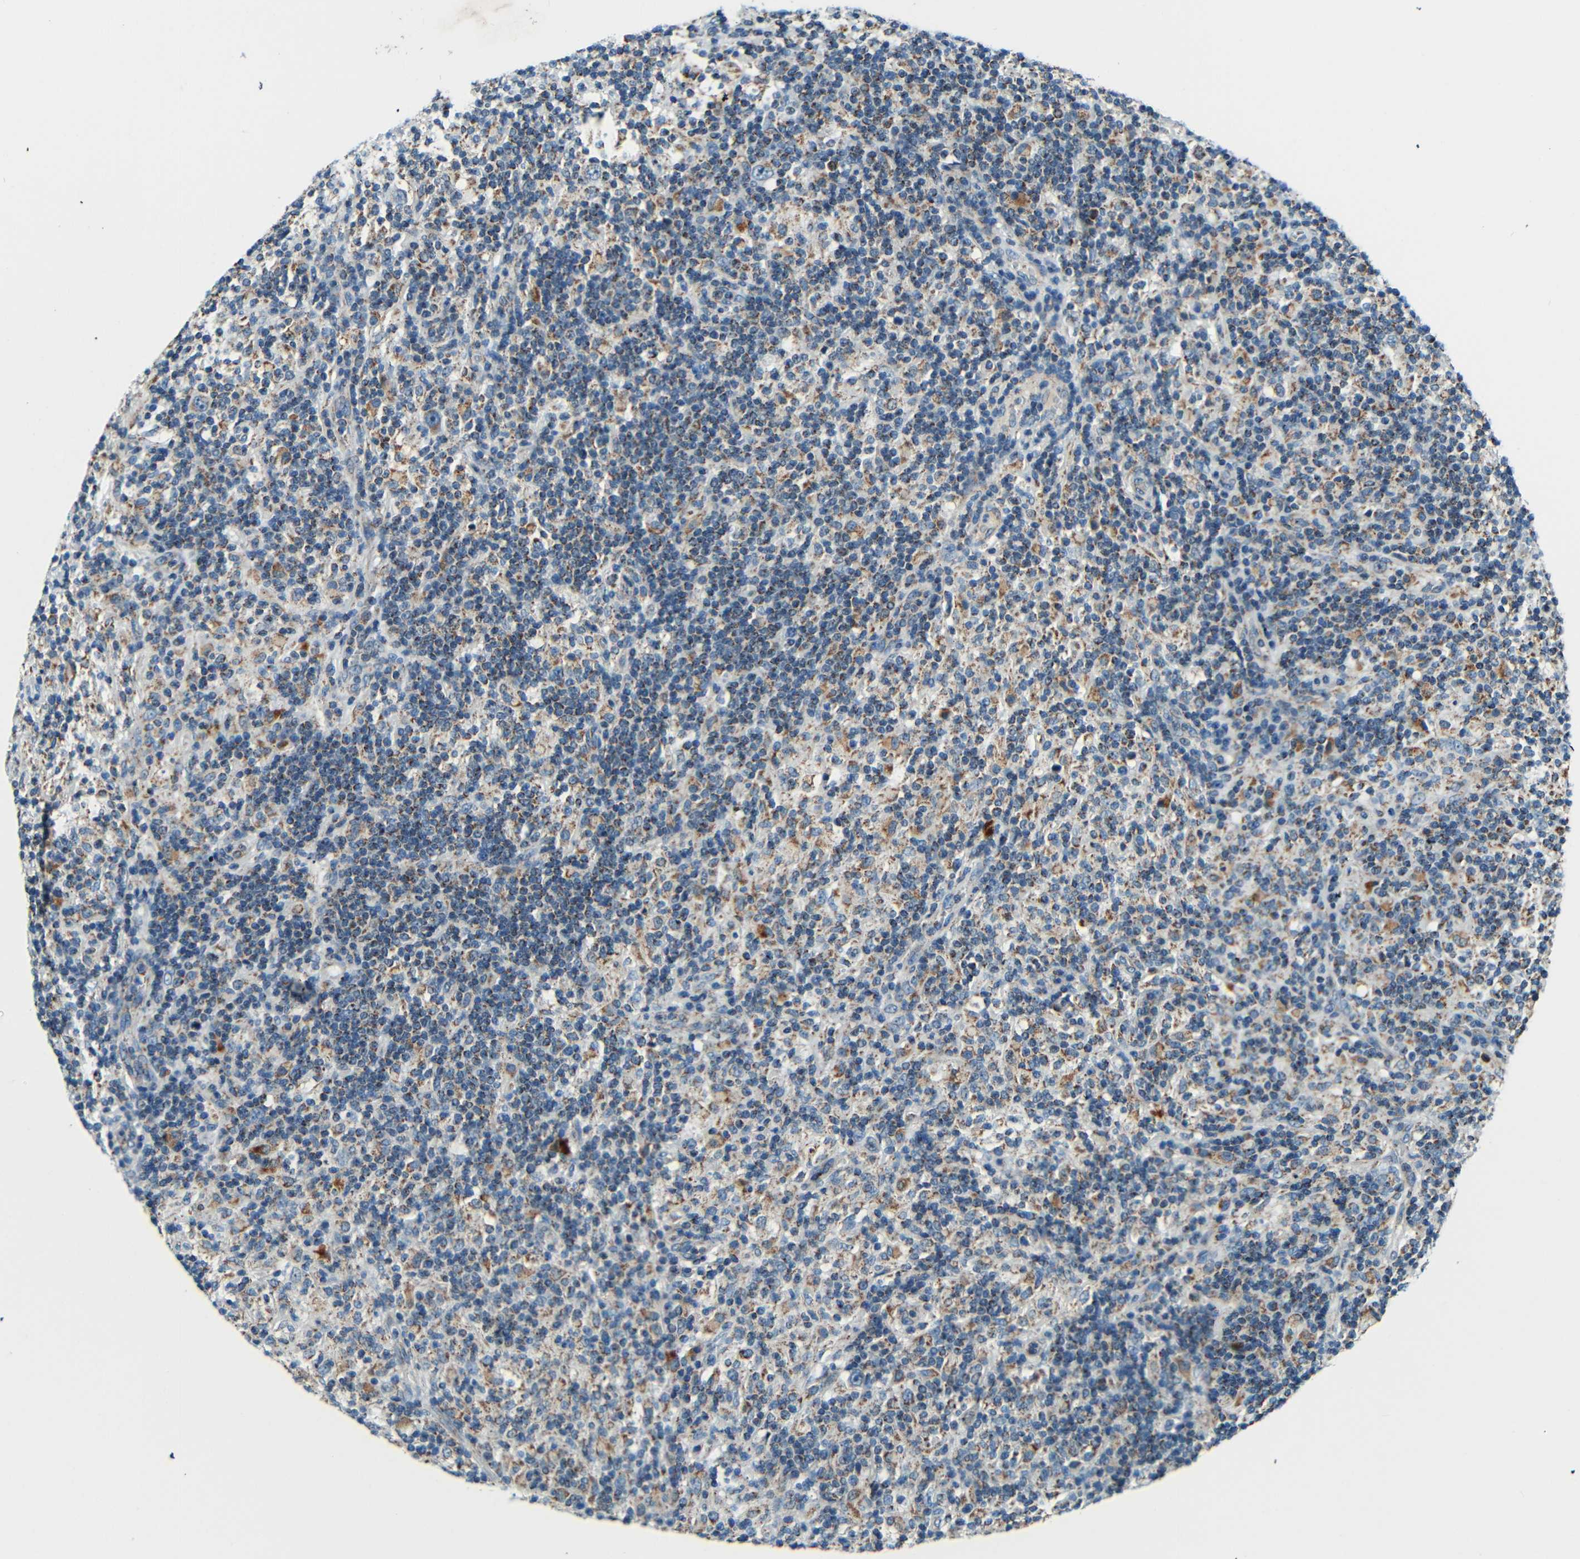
{"staining": {"intensity": "moderate", "quantity": "25%-75%", "location": "cytoplasmic/membranous"}, "tissue": "lymphoma", "cell_type": "Tumor cells", "image_type": "cancer", "snomed": [{"axis": "morphology", "description": "Hodgkin's disease, NOS"}, {"axis": "topography", "description": "Lymph node"}], "caption": "This is a histology image of immunohistochemistry staining of Hodgkin's disease, which shows moderate expression in the cytoplasmic/membranous of tumor cells.", "gene": "WSCD2", "patient": {"sex": "male", "age": 70}}